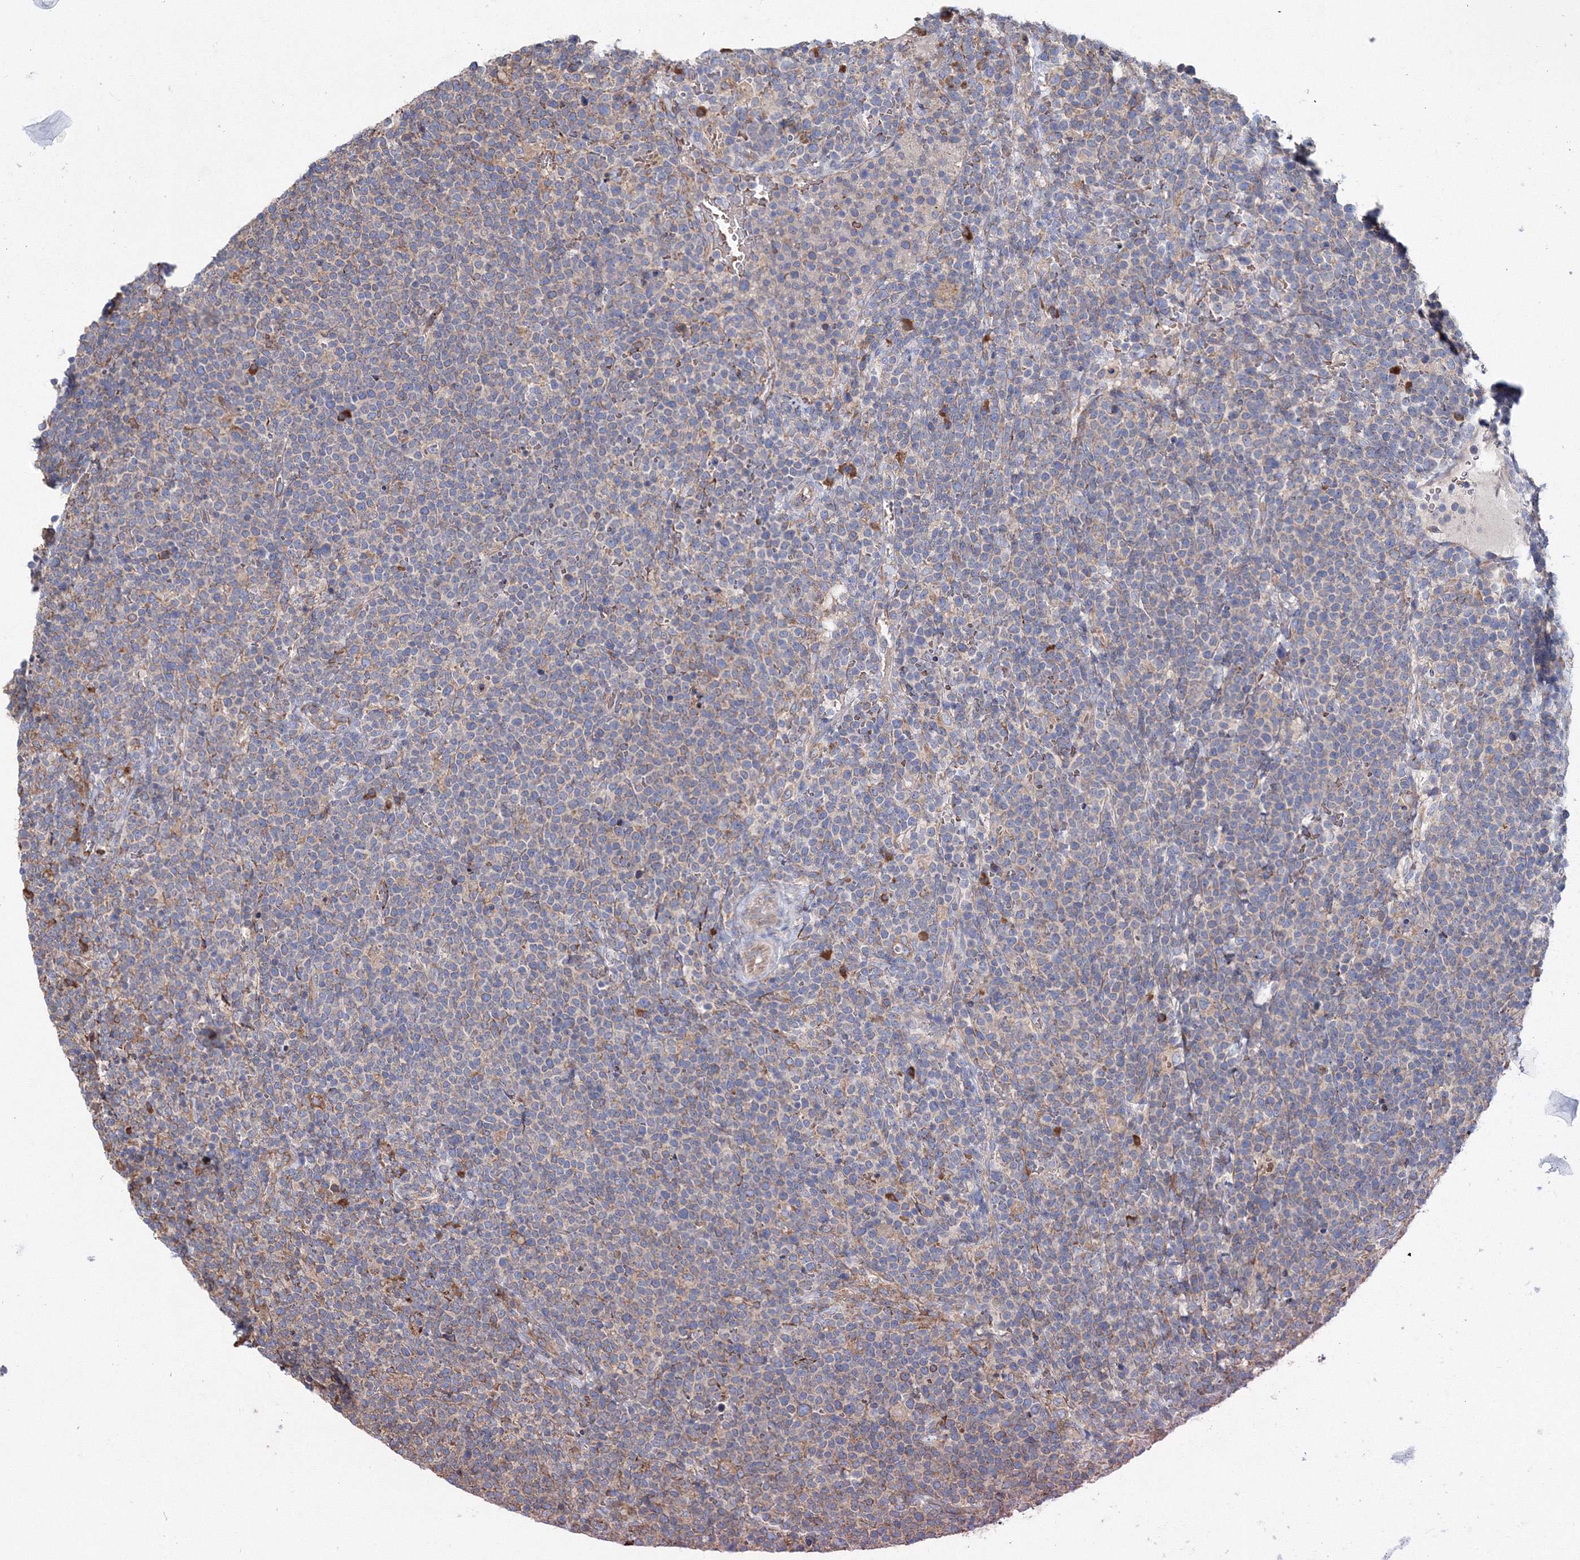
{"staining": {"intensity": "weak", "quantity": "<25%", "location": "cytoplasmic/membranous"}, "tissue": "lymphoma", "cell_type": "Tumor cells", "image_type": "cancer", "snomed": [{"axis": "morphology", "description": "Malignant lymphoma, non-Hodgkin's type, High grade"}, {"axis": "topography", "description": "Lymph node"}], "caption": "Lymphoma stained for a protein using immunohistochemistry (IHC) shows no expression tumor cells.", "gene": "VPS8", "patient": {"sex": "male", "age": 61}}